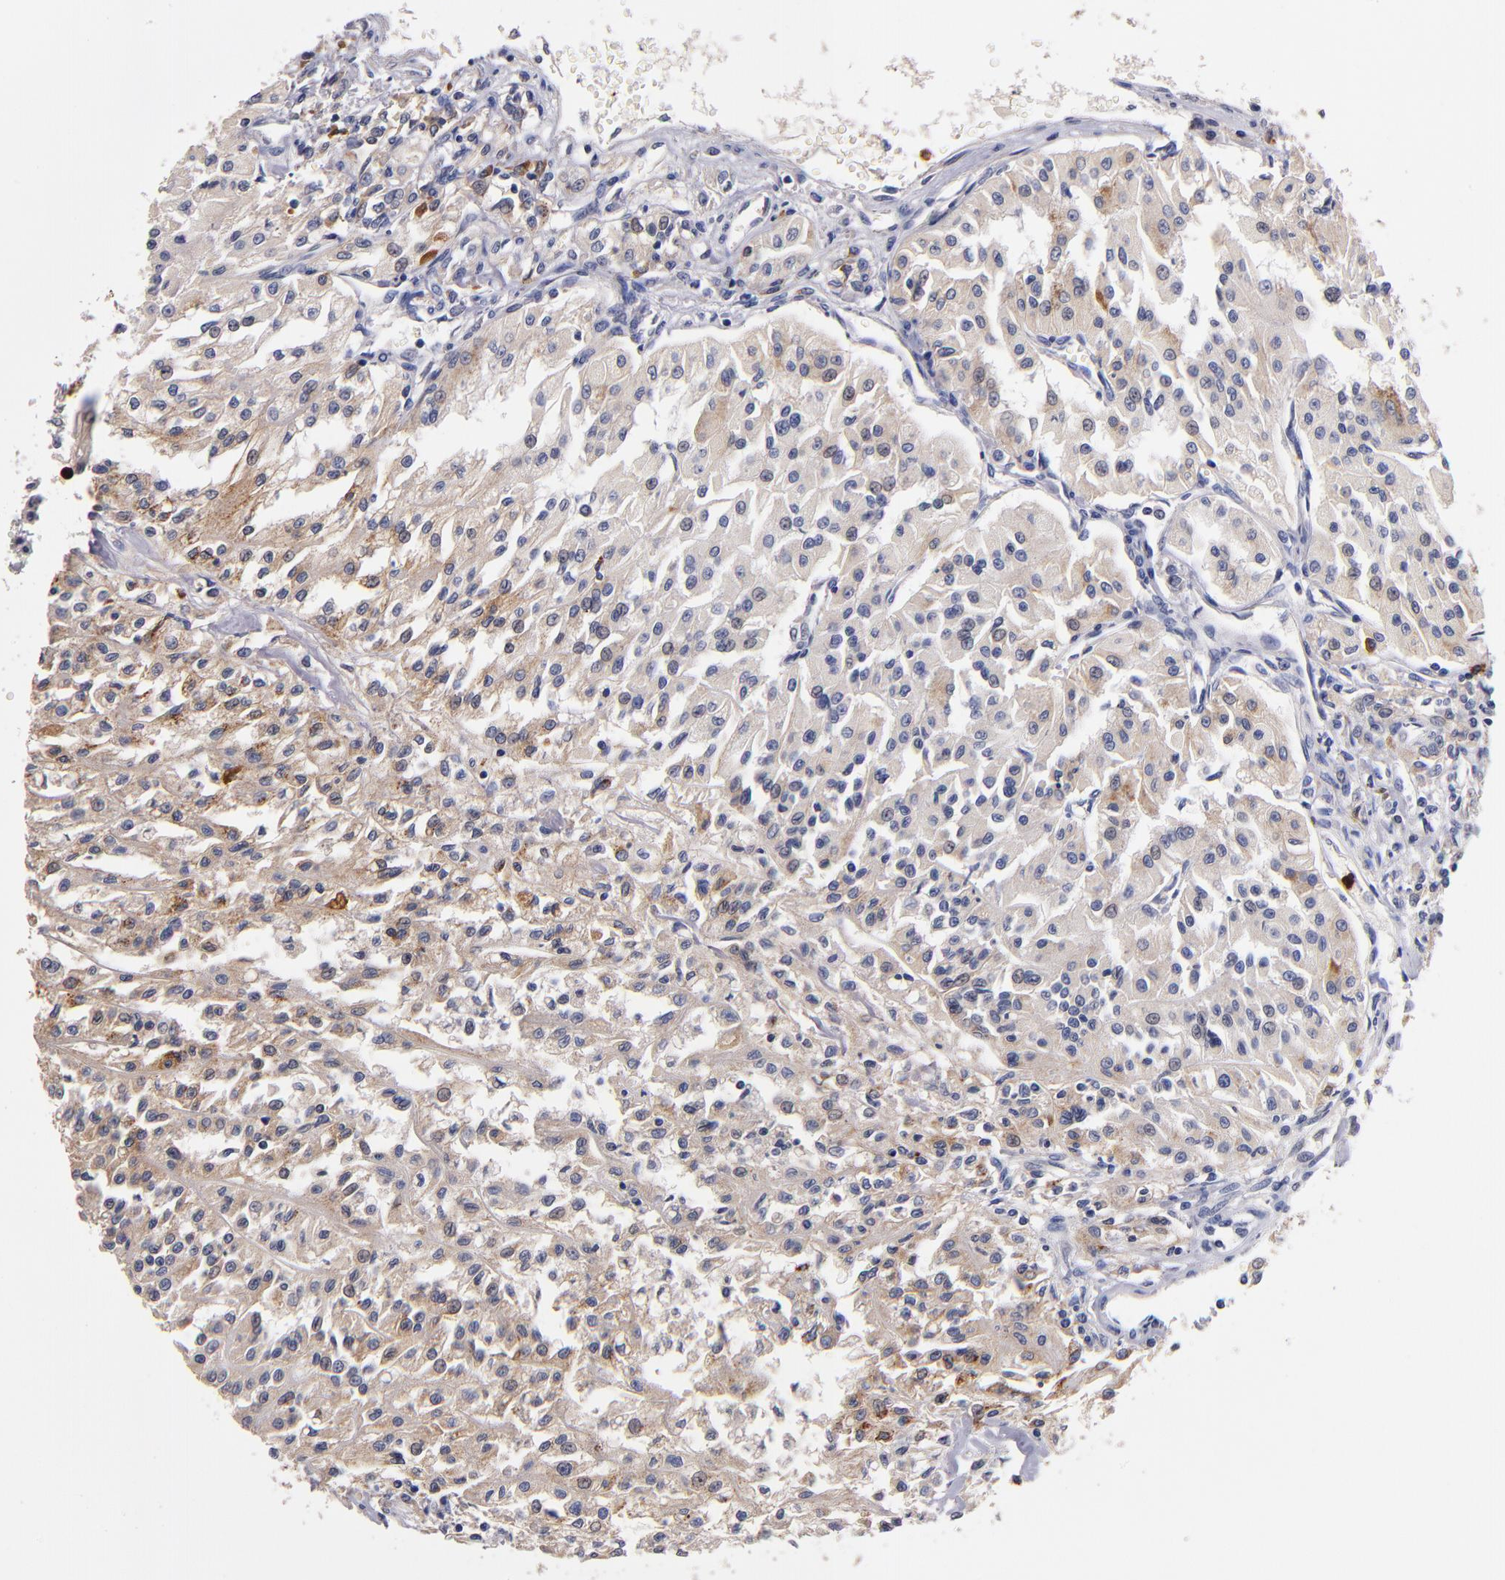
{"staining": {"intensity": "negative", "quantity": "none", "location": "none"}, "tissue": "renal cancer", "cell_type": "Tumor cells", "image_type": "cancer", "snomed": [{"axis": "morphology", "description": "Adenocarcinoma, NOS"}, {"axis": "topography", "description": "Kidney"}], "caption": "Renal adenocarcinoma stained for a protein using immunohistochemistry shows no staining tumor cells.", "gene": "TTLL12", "patient": {"sex": "male", "age": 78}}